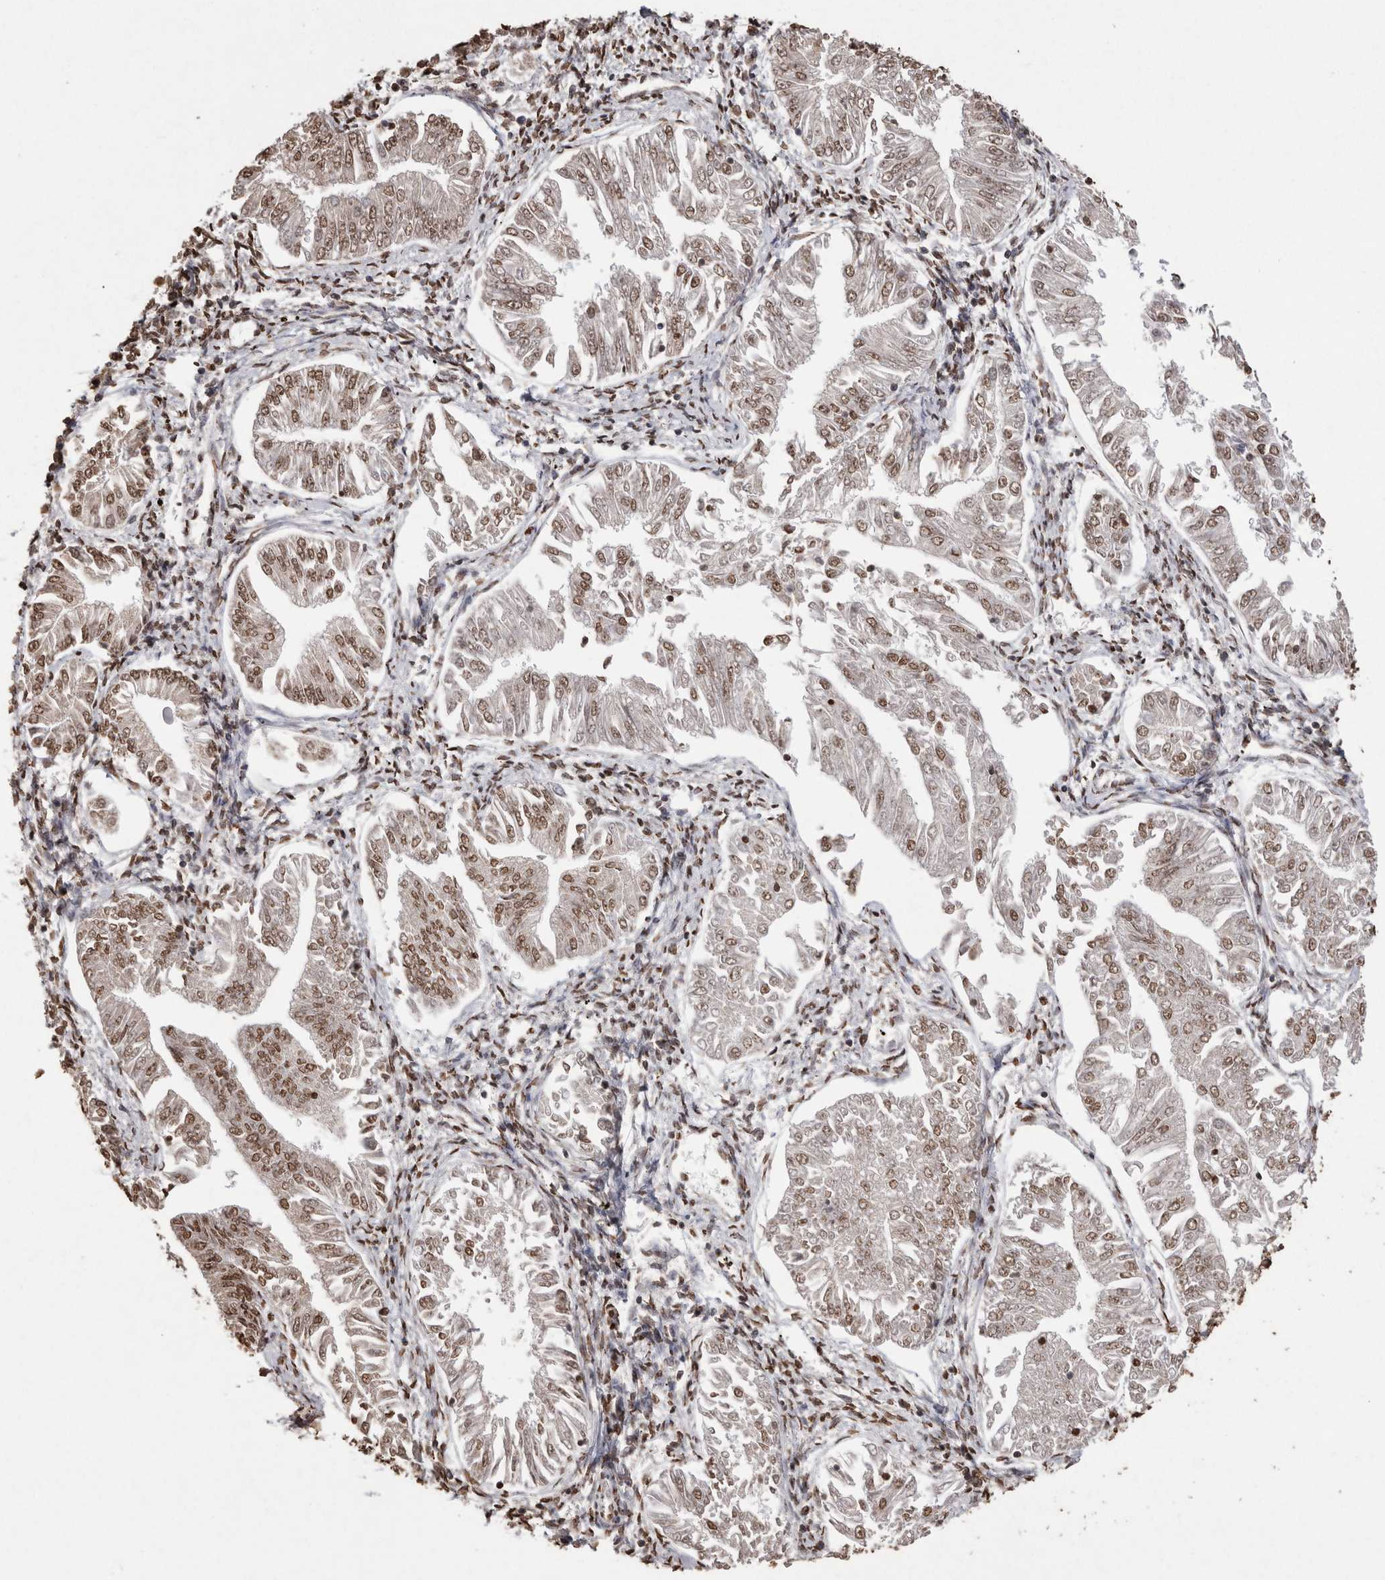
{"staining": {"intensity": "moderate", "quantity": "25%-75%", "location": "nuclear"}, "tissue": "endometrial cancer", "cell_type": "Tumor cells", "image_type": "cancer", "snomed": [{"axis": "morphology", "description": "Adenocarcinoma, NOS"}, {"axis": "topography", "description": "Endometrium"}], "caption": "Immunohistochemical staining of human endometrial adenocarcinoma shows medium levels of moderate nuclear protein staining in approximately 25%-75% of tumor cells.", "gene": "NTHL1", "patient": {"sex": "female", "age": 53}}